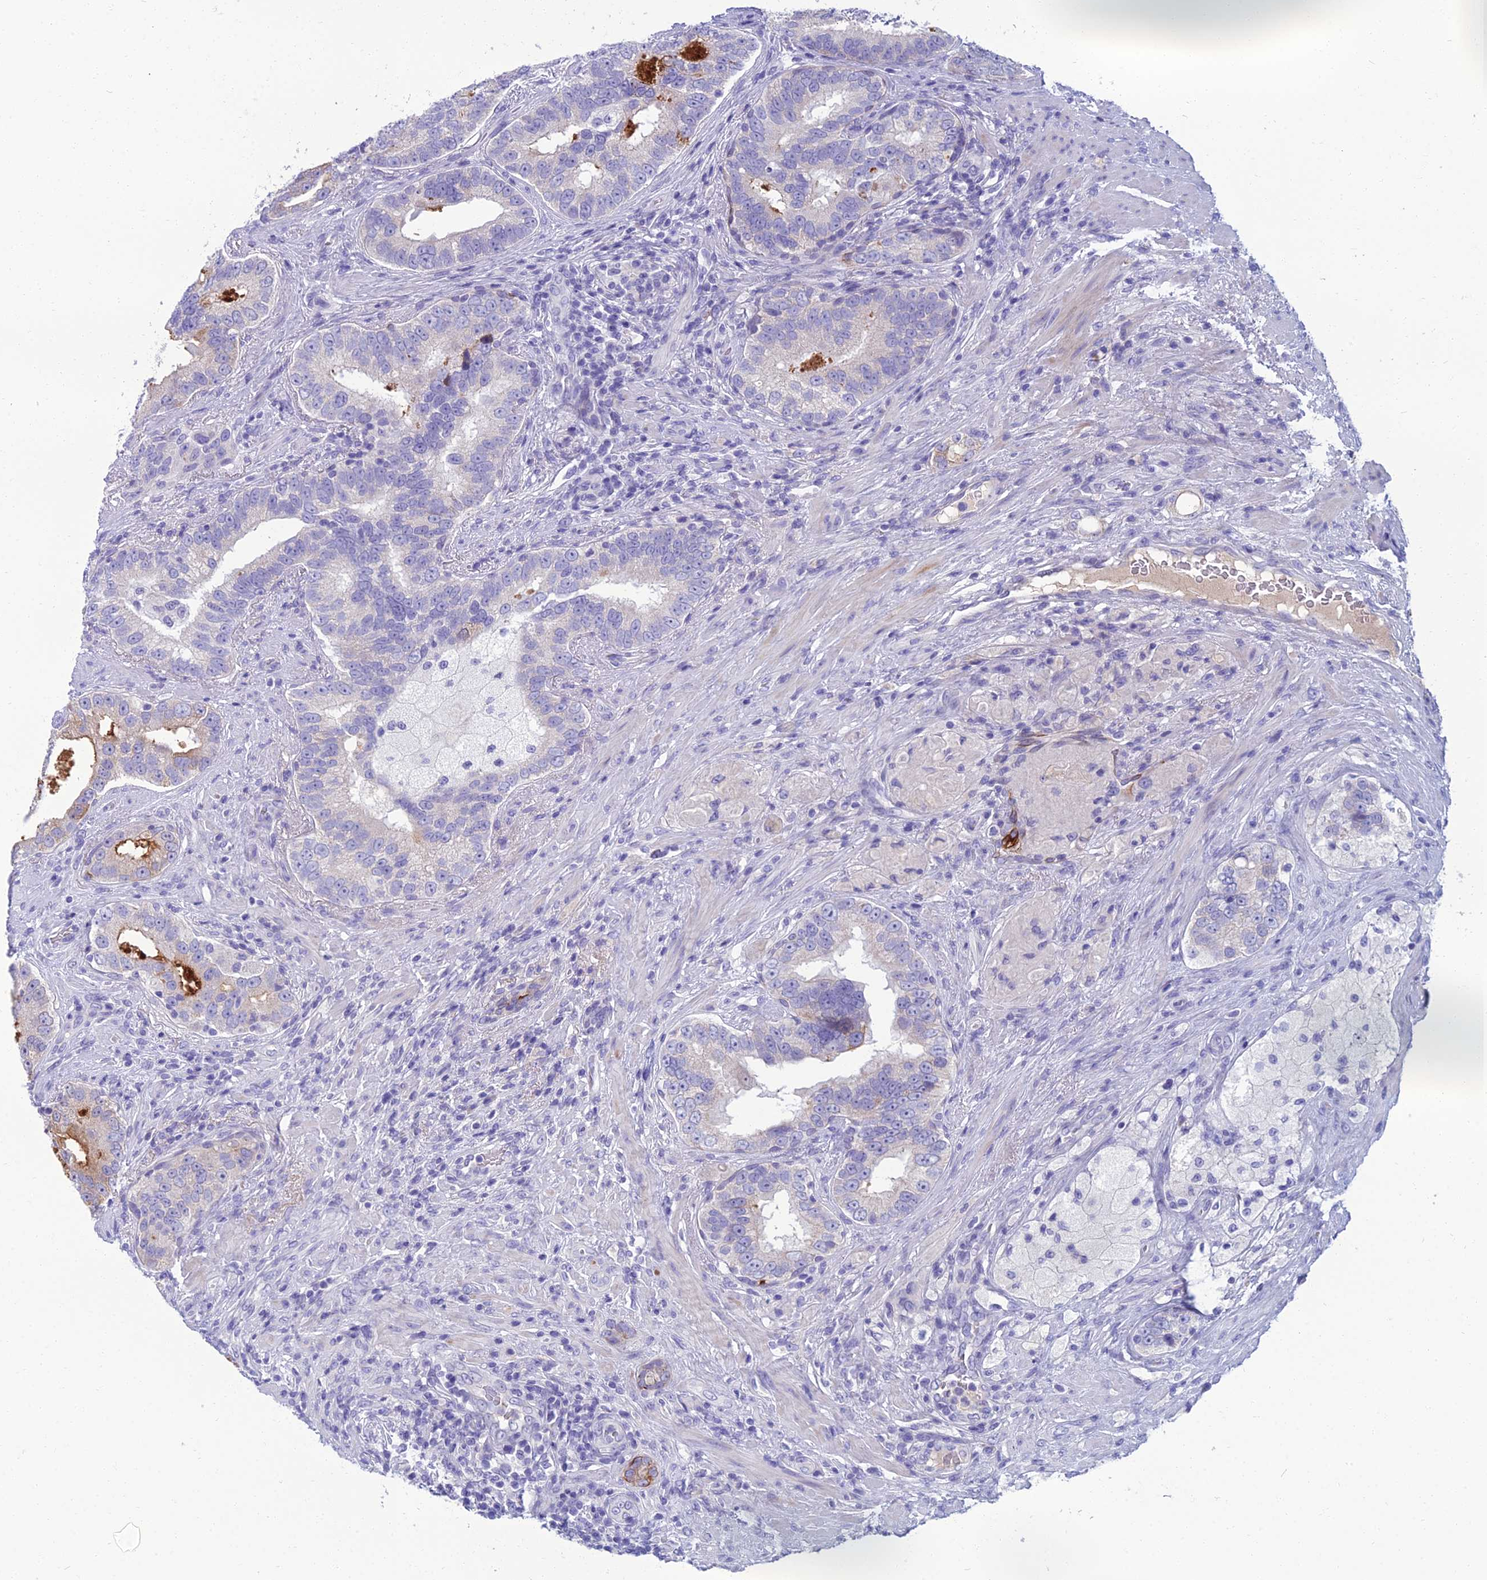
{"staining": {"intensity": "moderate", "quantity": "<25%", "location": "cytoplasmic/membranous"}, "tissue": "prostate cancer", "cell_type": "Tumor cells", "image_type": "cancer", "snomed": [{"axis": "morphology", "description": "Adenocarcinoma, High grade"}, {"axis": "topography", "description": "Prostate"}], "caption": "The photomicrograph displays immunohistochemical staining of prostate adenocarcinoma (high-grade). There is moderate cytoplasmic/membranous staining is identified in approximately <25% of tumor cells. The staining is performed using DAB (3,3'-diaminobenzidine) brown chromogen to label protein expression. The nuclei are counter-stained blue using hematoxylin.", "gene": "SPTLC3", "patient": {"sex": "male", "age": 70}}